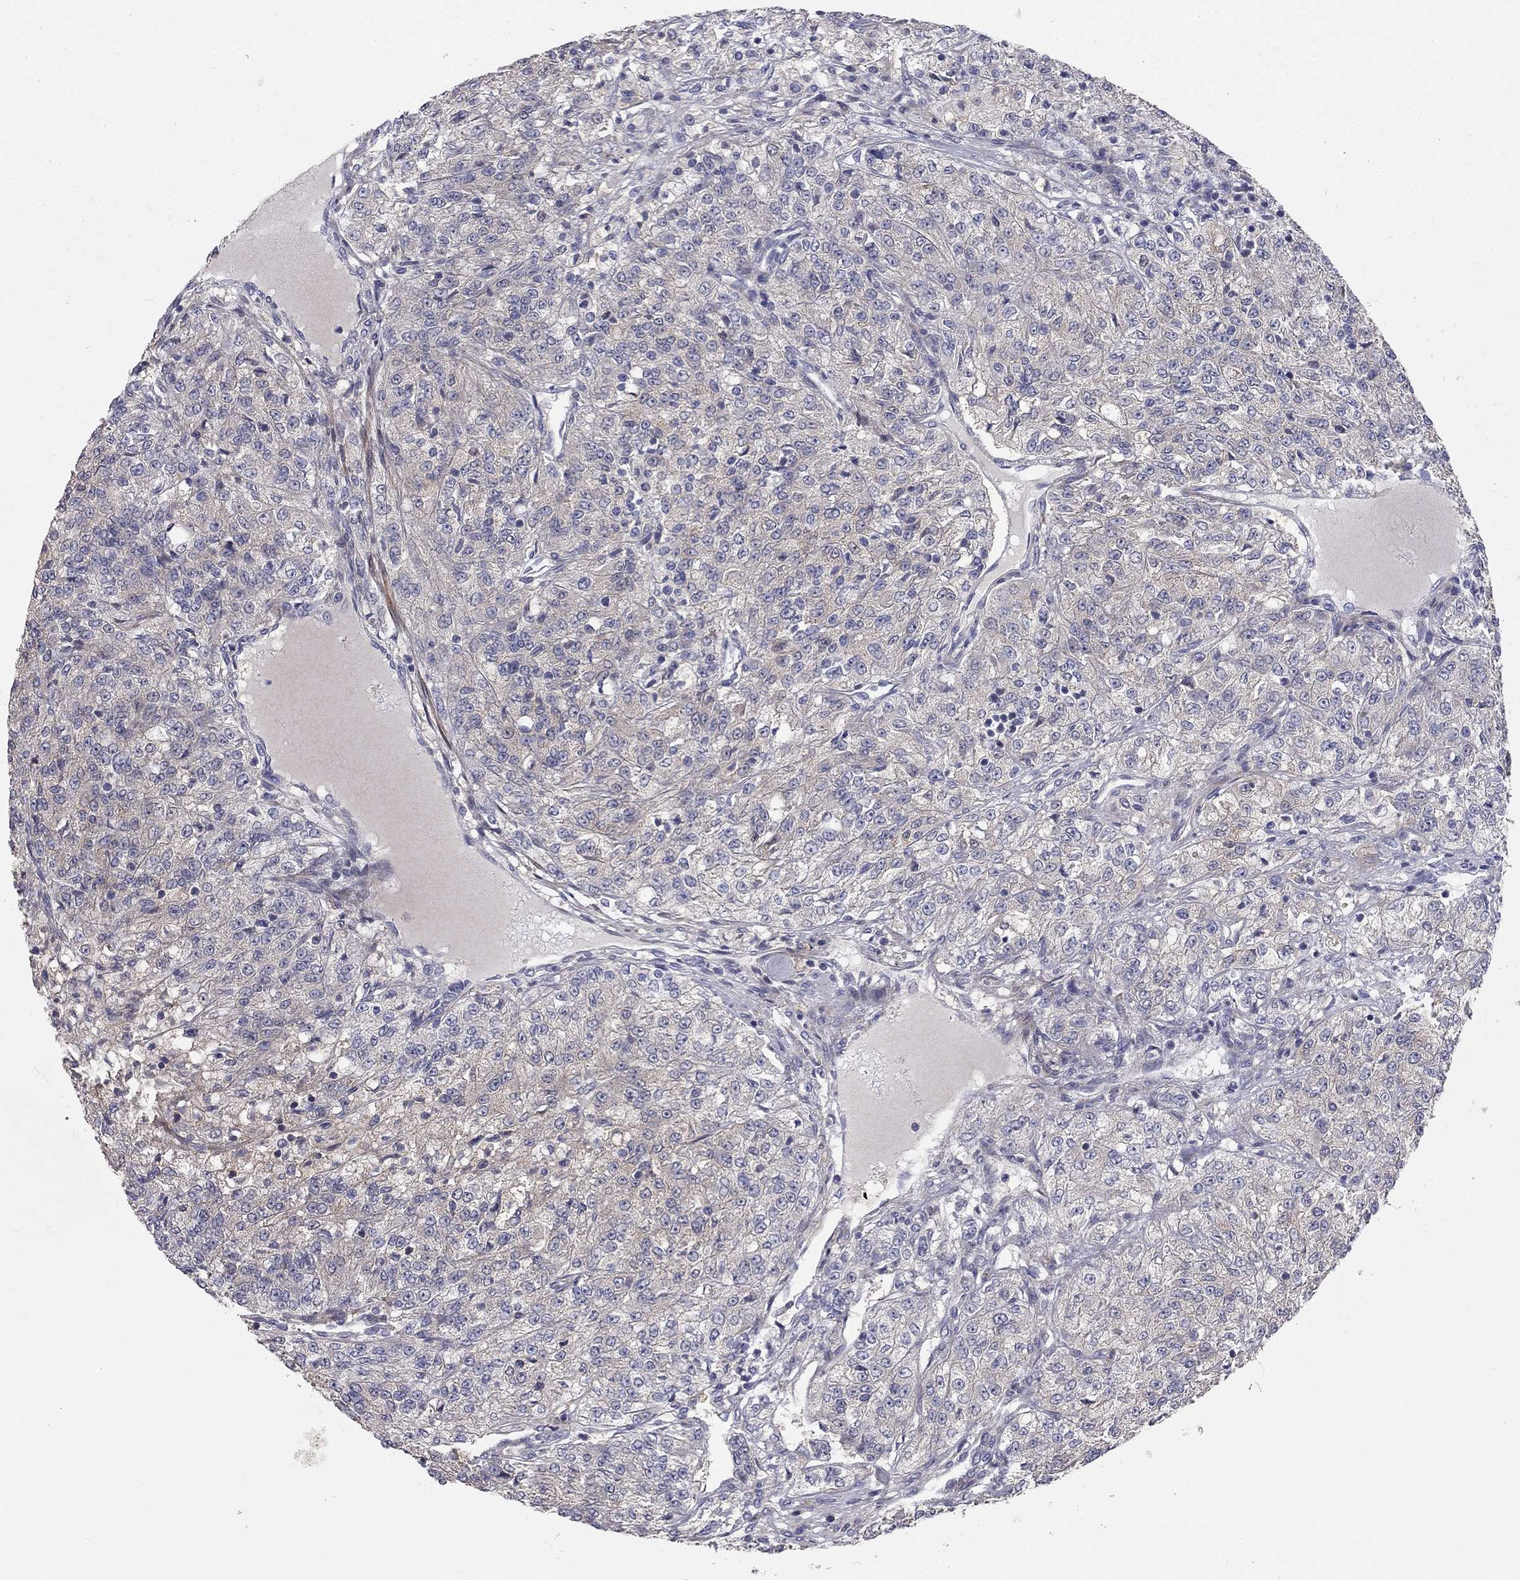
{"staining": {"intensity": "weak", "quantity": "<25%", "location": "cytoplasmic/membranous"}, "tissue": "renal cancer", "cell_type": "Tumor cells", "image_type": "cancer", "snomed": [{"axis": "morphology", "description": "Adenocarcinoma, NOS"}, {"axis": "topography", "description": "Kidney"}], "caption": "DAB immunohistochemical staining of human renal cancer (adenocarcinoma) shows no significant expression in tumor cells. (DAB (3,3'-diaminobenzidine) IHC visualized using brightfield microscopy, high magnification).", "gene": "KANSL1L", "patient": {"sex": "female", "age": 63}}